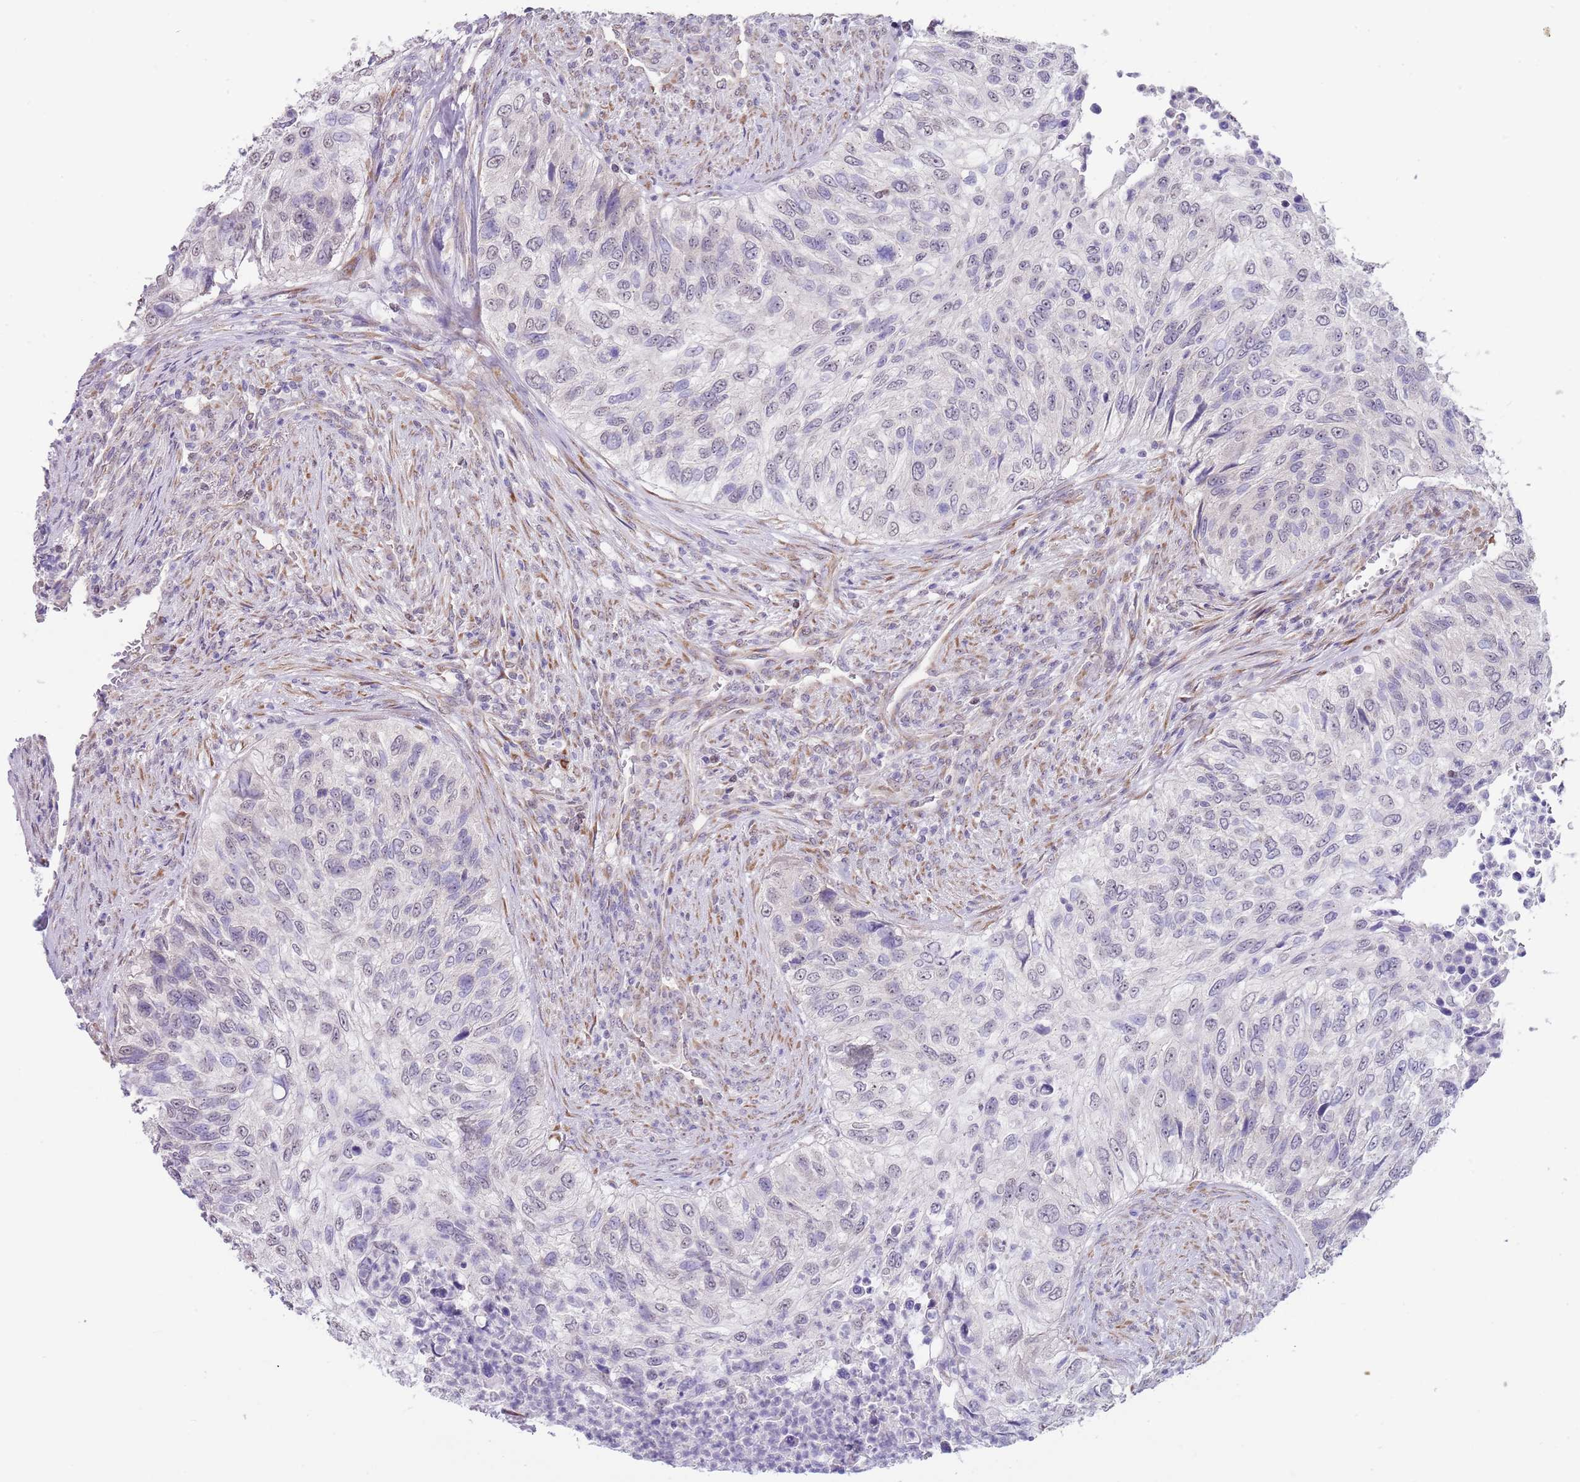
{"staining": {"intensity": "negative", "quantity": "none", "location": "none"}, "tissue": "urothelial cancer", "cell_type": "Tumor cells", "image_type": "cancer", "snomed": [{"axis": "morphology", "description": "Urothelial carcinoma, High grade"}, {"axis": "topography", "description": "Urinary bladder"}], "caption": "The photomicrograph shows no significant expression in tumor cells of urothelial carcinoma (high-grade). (DAB (3,3'-diaminobenzidine) immunohistochemistry, high magnification).", "gene": "TNRC6C", "patient": {"sex": "female", "age": 60}}